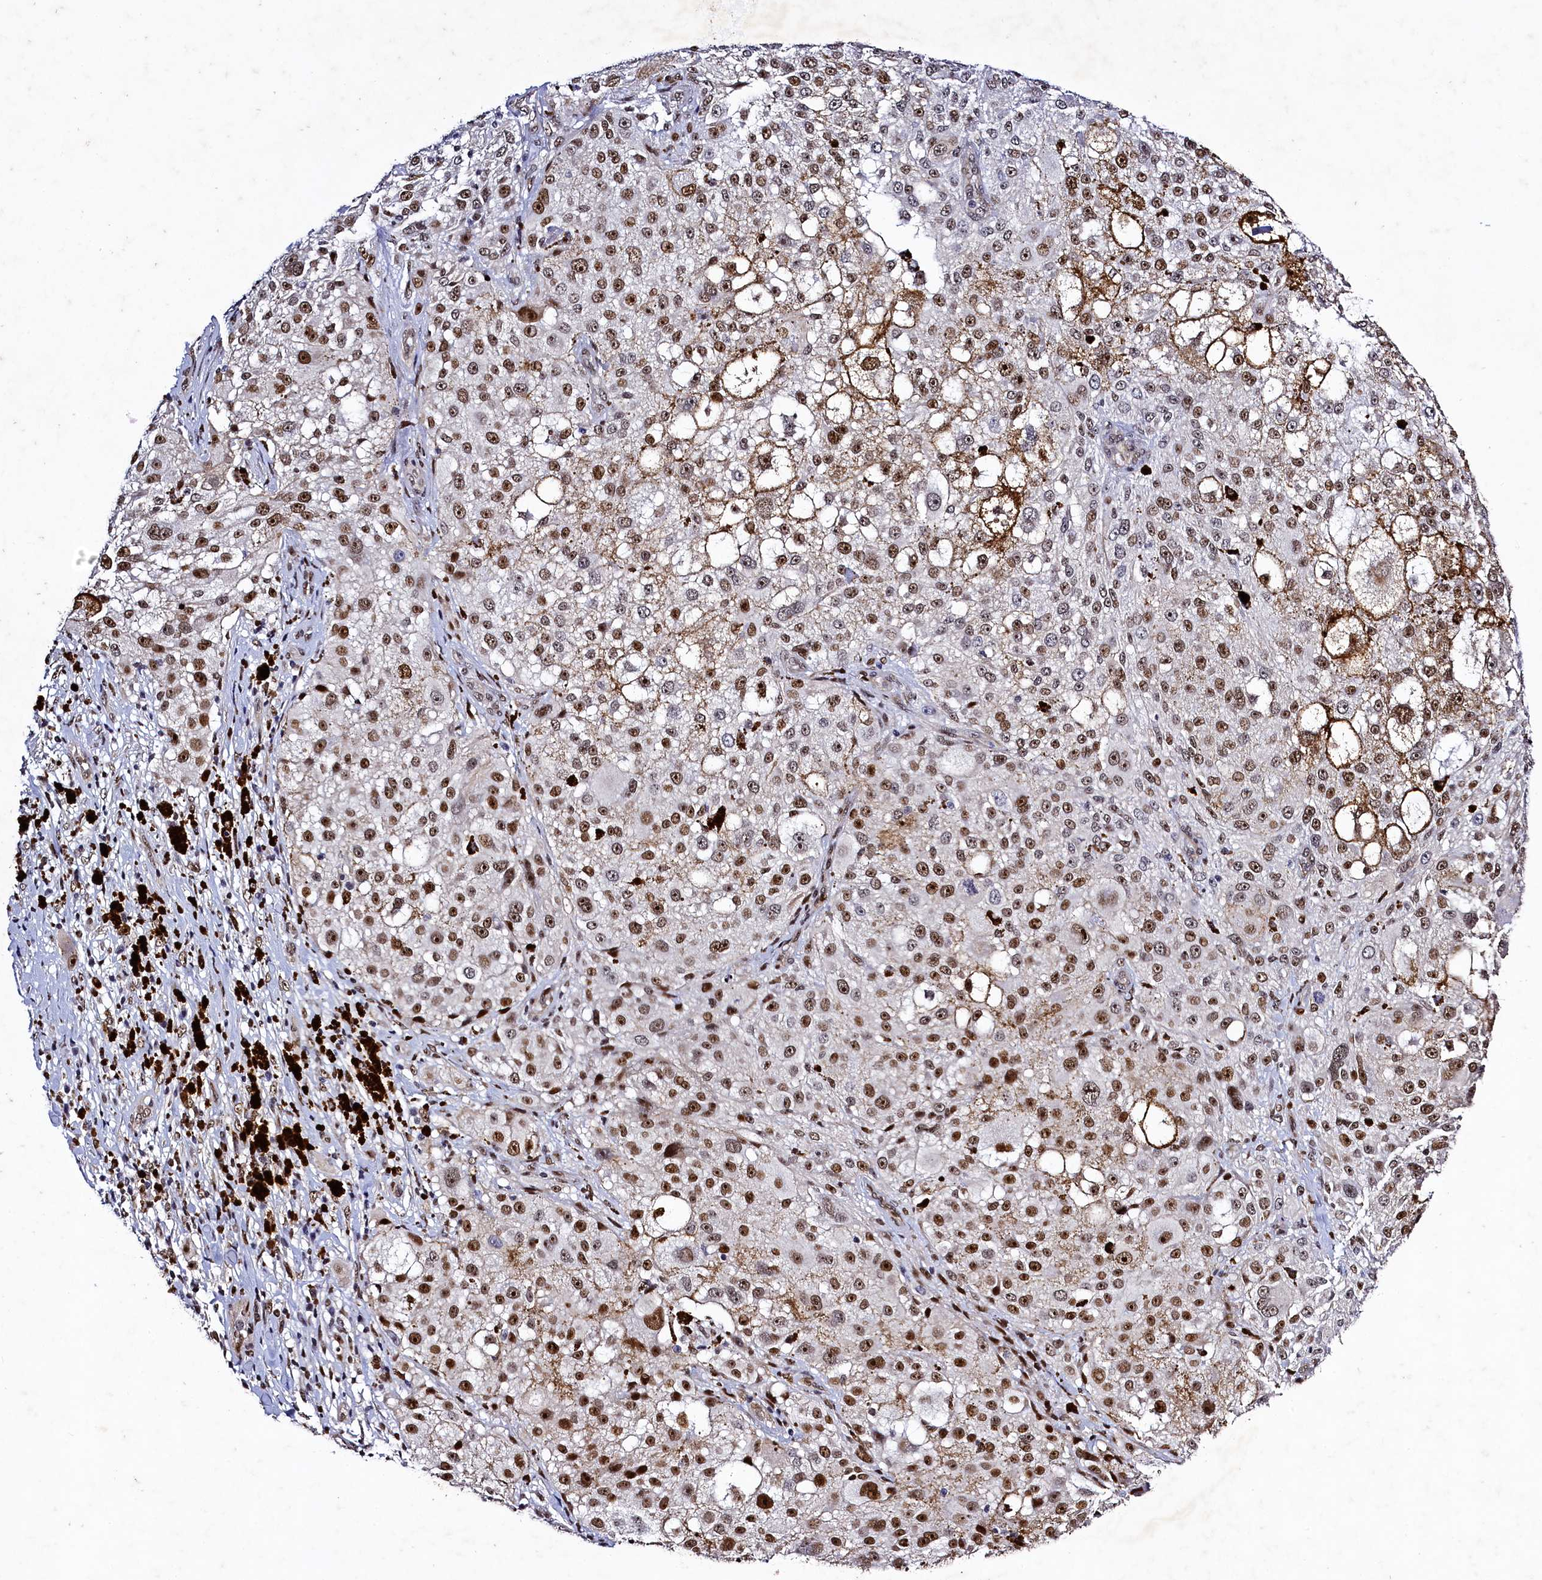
{"staining": {"intensity": "moderate", "quantity": ">75%", "location": "nuclear"}, "tissue": "melanoma", "cell_type": "Tumor cells", "image_type": "cancer", "snomed": [{"axis": "morphology", "description": "Necrosis, NOS"}, {"axis": "morphology", "description": "Malignant melanoma, NOS"}, {"axis": "topography", "description": "Skin"}], "caption": "The micrograph demonstrates a brown stain indicating the presence of a protein in the nuclear of tumor cells in malignant melanoma.", "gene": "SAMD10", "patient": {"sex": "female", "age": 87}}